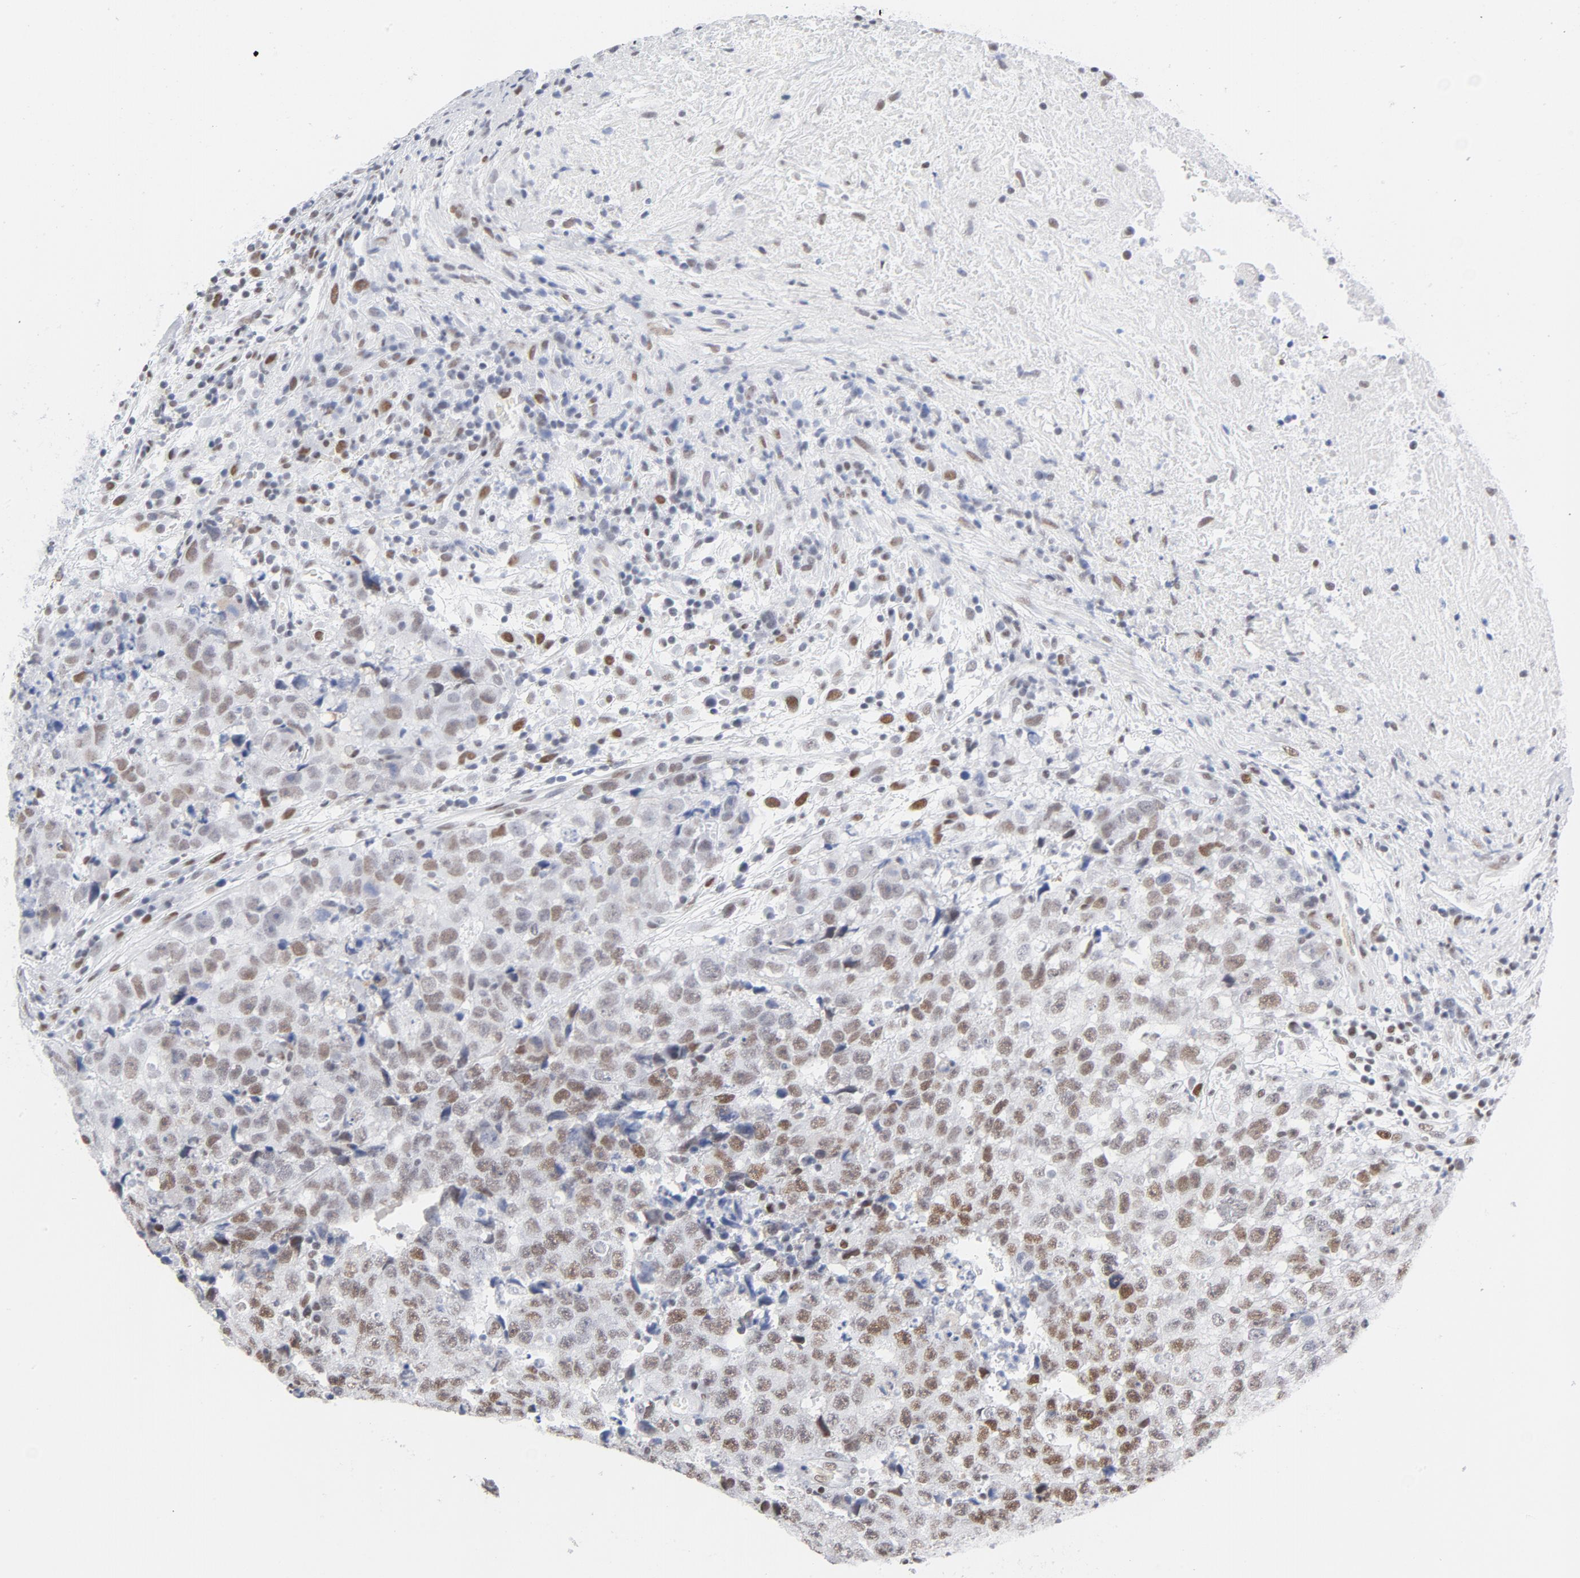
{"staining": {"intensity": "moderate", "quantity": "25%-75%", "location": "nuclear"}, "tissue": "testis cancer", "cell_type": "Tumor cells", "image_type": "cancer", "snomed": [{"axis": "morphology", "description": "Necrosis, NOS"}, {"axis": "morphology", "description": "Carcinoma, Embryonal, NOS"}, {"axis": "topography", "description": "Testis"}], "caption": "Immunohistochemical staining of human testis cancer (embryonal carcinoma) shows medium levels of moderate nuclear positivity in about 25%-75% of tumor cells. (IHC, brightfield microscopy, high magnification).", "gene": "ATF2", "patient": {"sex": "male", "age": 19}}